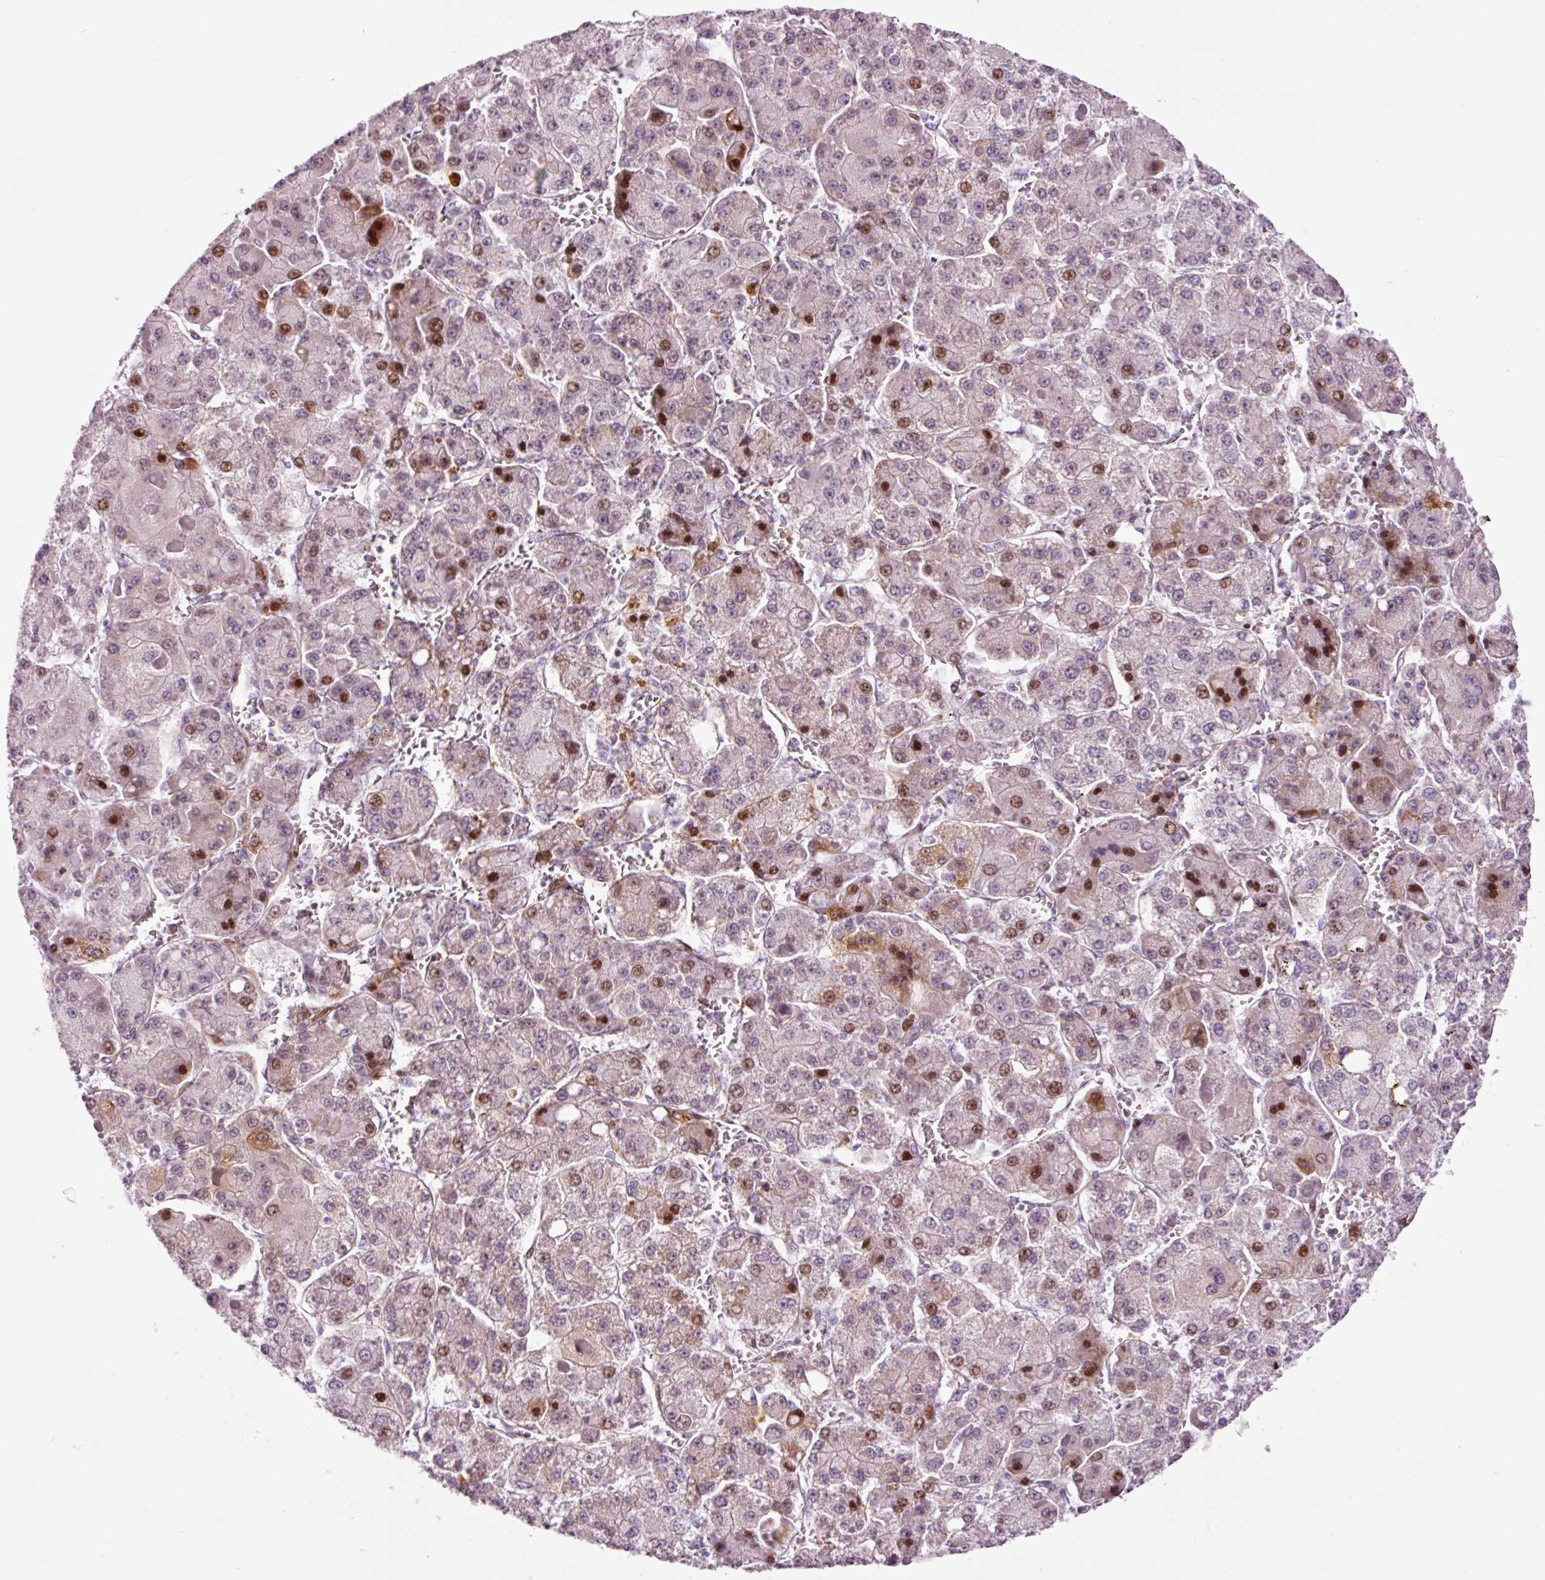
{"staining": {"intensity": "strong", "quantity": "<25%", "location": "cytoplasmic/membranous,nuclear"}, "tissue": "liver cancer", "cell_type": "Tumor cells", "image_type": "cancer", "snomed": [{"axis": "morphology", "description": "Carcinoma, Hepatocellular, NOS"}, {"axis": "topography", "description": "Liver"}], "caption": "A histopathology image of human hepatocellular carcinoma (liver) stained for a protein displays strong cytoplasmic/membranous and nuclear brown staining in tumor cells. The protein is stained brown, and the nuclei are stained in blue (DAB IHC with brightfield microscopy, high magnification).", "gene": "ANKRD20A1", "patient": {"sex": "female", "age": 73}}